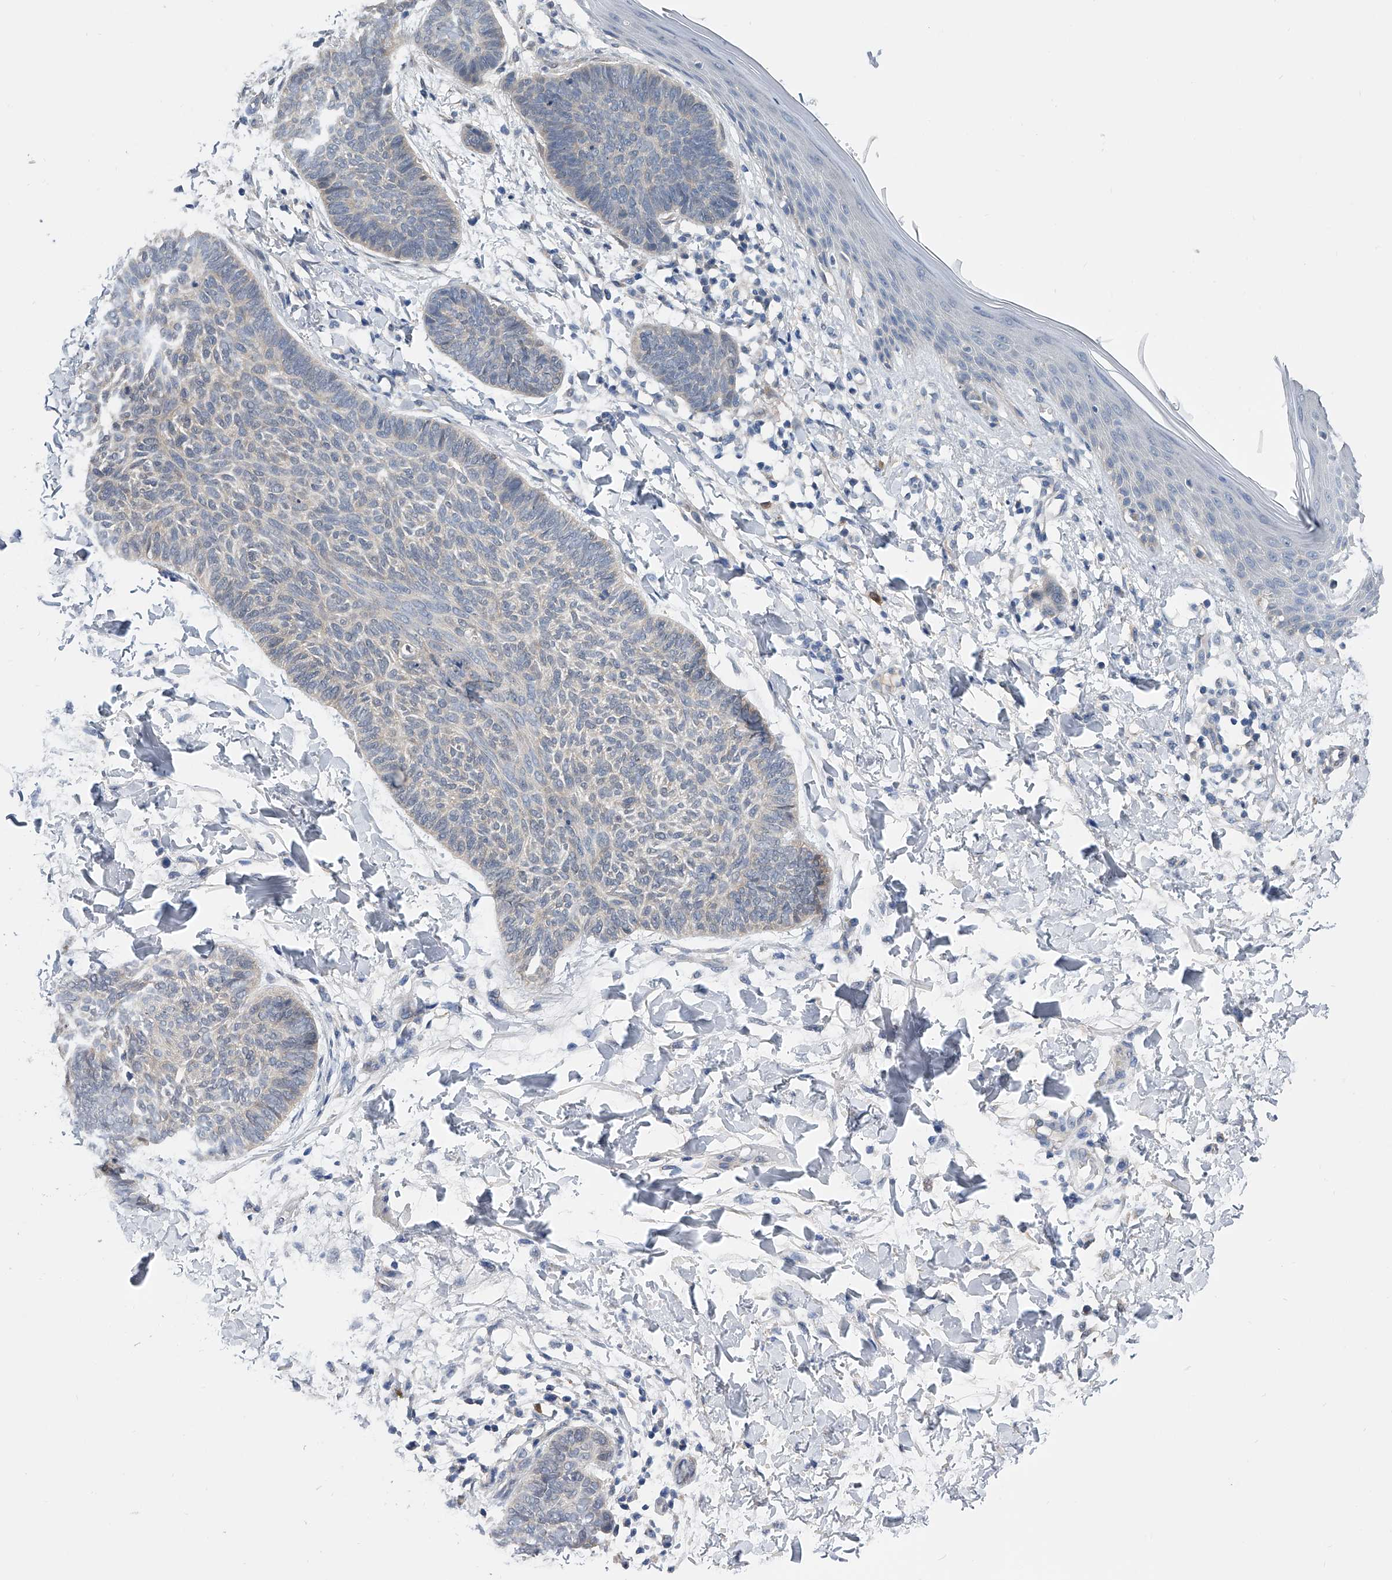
{"staining": {"intensity": "negative", "quantity": "none", "location": "none"}, "tissue": "skin cancer", "cell_type": "Tumor cells", "image_type": "cancer", "snomed": [{"axis": "morphology", "description": "Normal tissue, NOS"}, {"axis": "morphology", "description": "Basal cell carcinoma"}, {"axis": "topography", "description": "Skin"}], "caption": "Immunohistochemical staining of skin cancer reveals no significant staining in tumor cells.", "gene": "PGM3", "patient": {"sex": "male", "age": 50}}